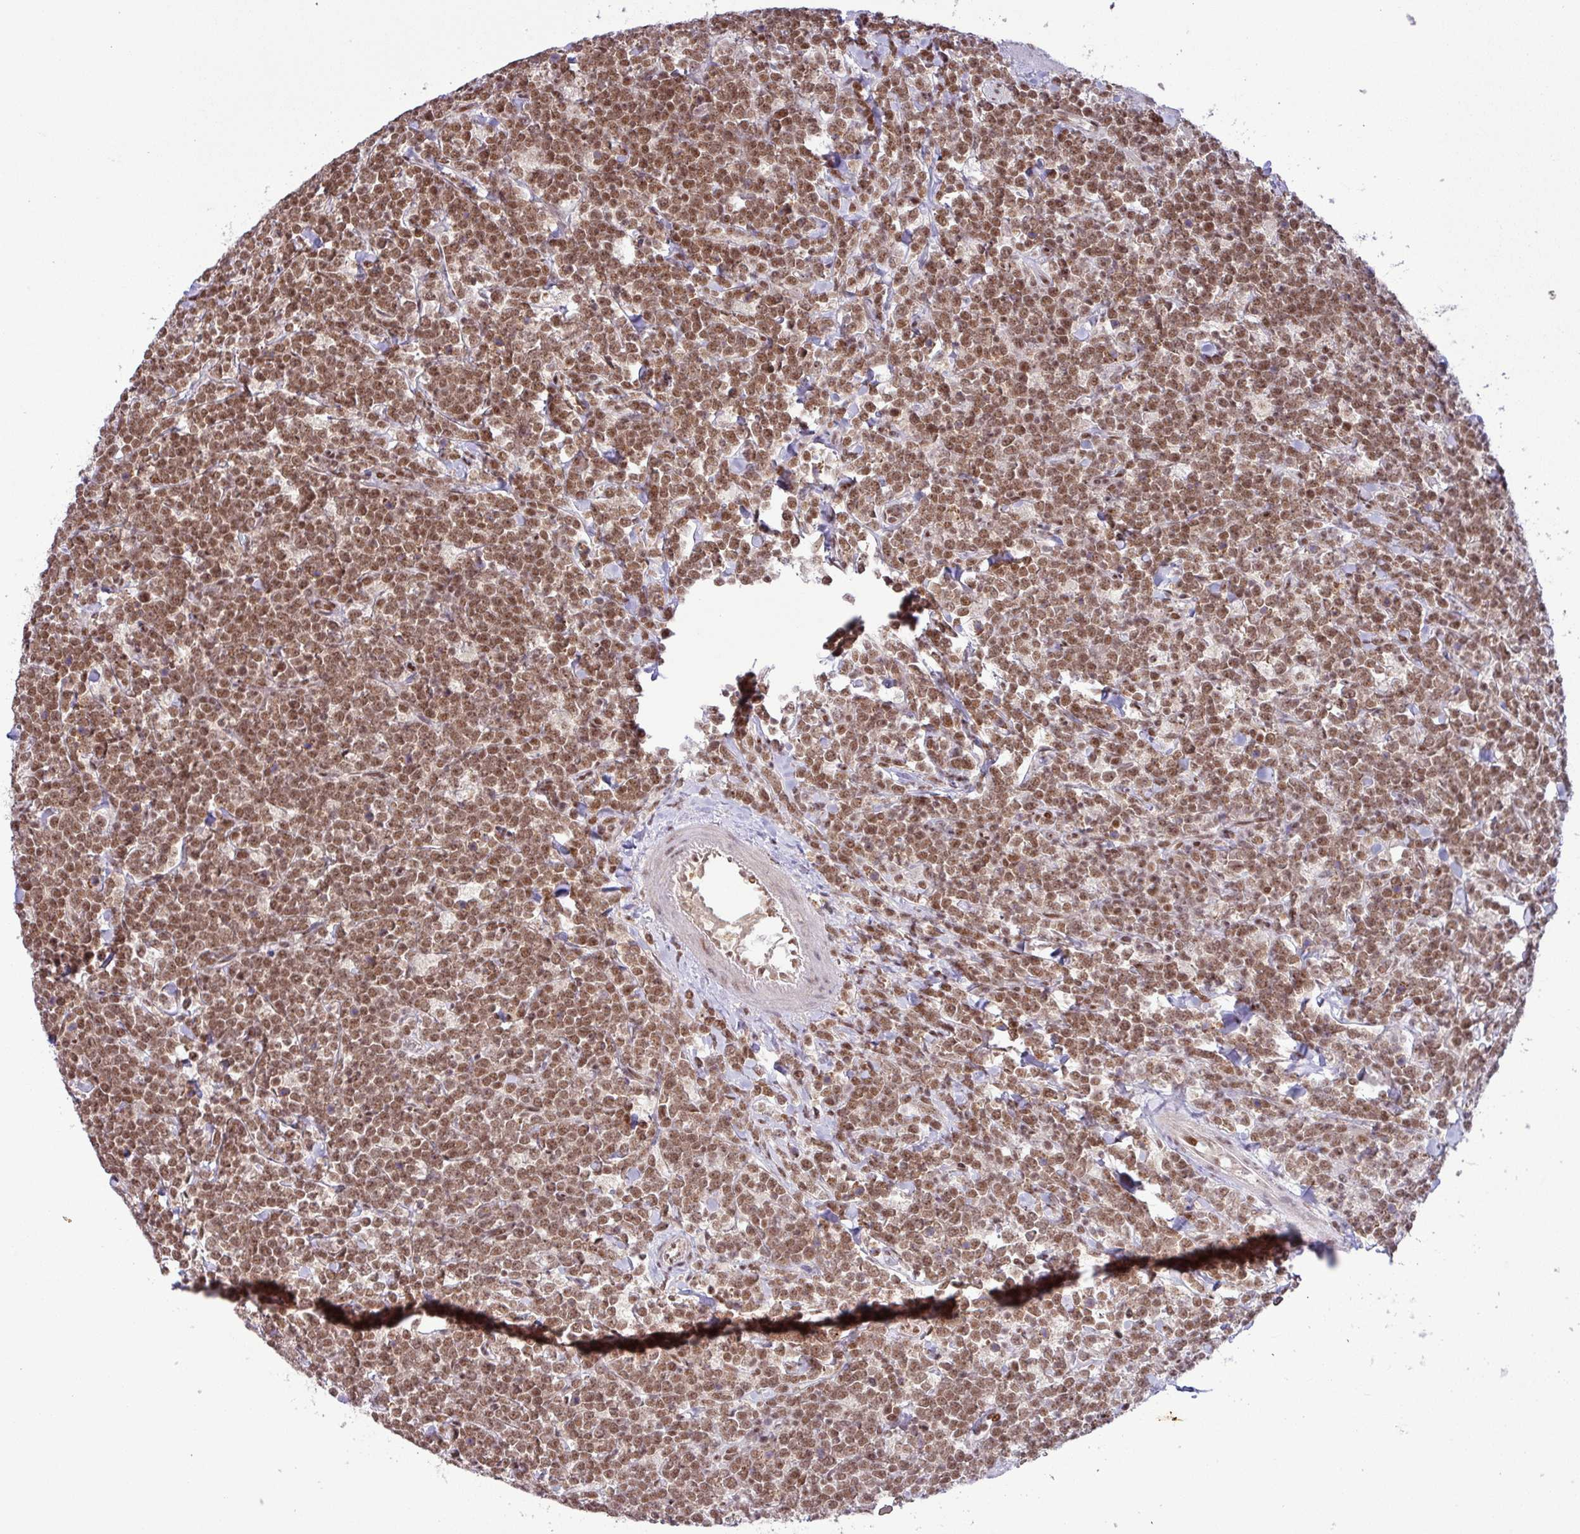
{"staining": {"intensity": "moderate", "quantity": ">75%", "location": "nuclear"}, "tissue": "lymphoma", "cell_type": "Tumor cells", "image_type": "cancer", "snomed": [{"axis": "morphology", "description": "Malignant lymphoma, non-Hodgkin's type, High grade"}, {"axis": "topography", "description": "Small intestine"}, {"axis": "topography", "description": "Colon"}], "caption": "A high-resolution micrograph shows immunohistochemistry (IHC) staining of malignant lymphoma, non-Hodgkin's type (high-grade), which exhibits moderate nuclear staining in about >75% of tumor cells. Nuclei are stained in blue.", "gene": "SRSF2", "patient": {"sex": "male", "age": 8}}